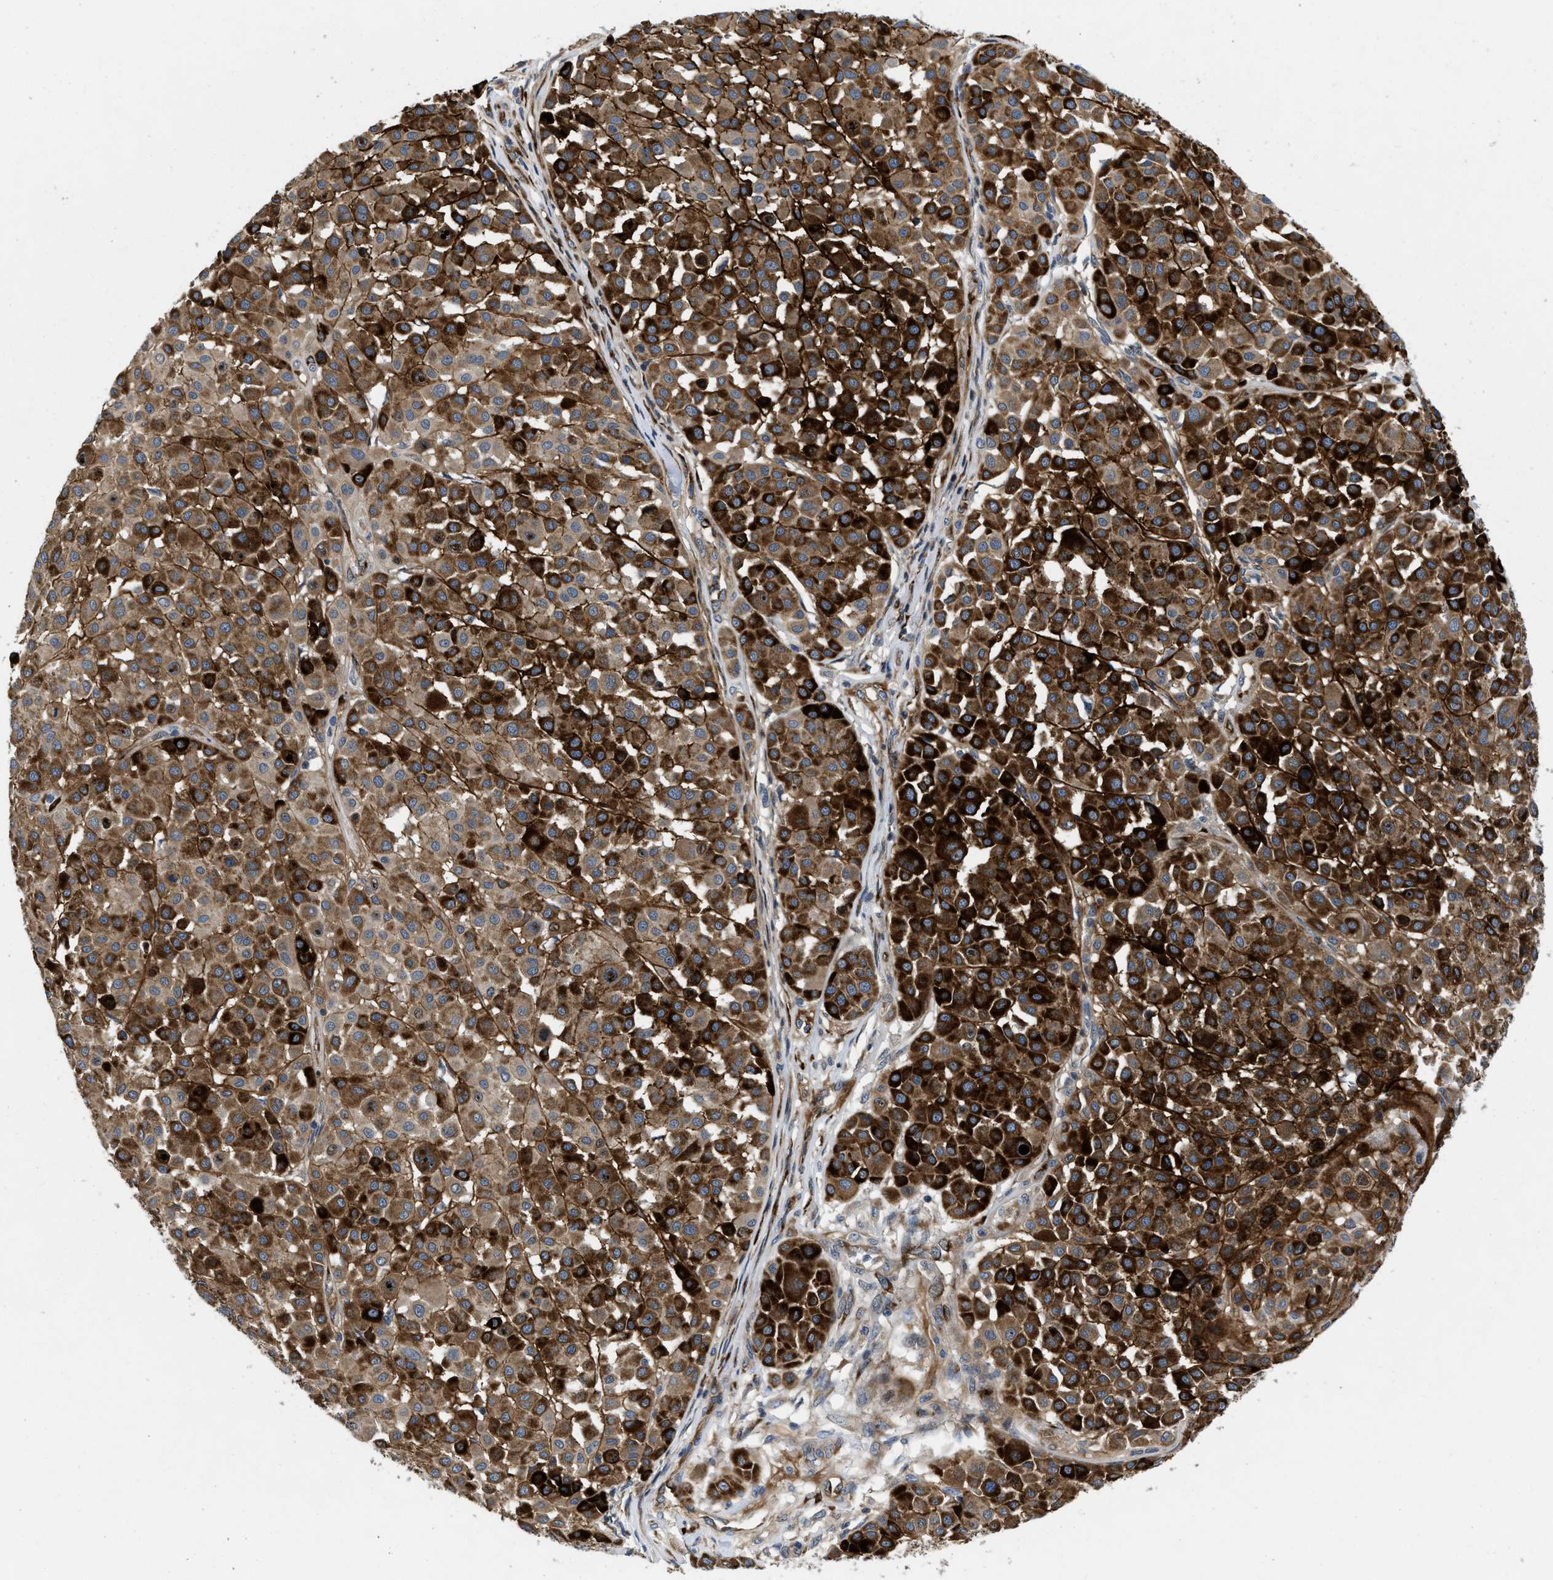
{"staining": {"intensity": "strong", "quantity": ">75%", "location": "cytoplasmic/membranous"}, "tissue": "melanoma", "cell_type": "Tumor cells", "image_type": "cancer", "snomed": [{"axis": "morphology", "description": "Malignant melanoma, Metastatic site"}, {"axis": "topography", "description": "Soft tissue"}], "caption": "Immunohistochemistry micrograph of malignant melanoma (metastatic site) stained for a protein (brown), which shows high levels of strong cytoplasmic/membranous positivity in approximately >75% of tumor cells.", "gene": "HSPA12B", "patient": {"sex": "male", "age": 41}}